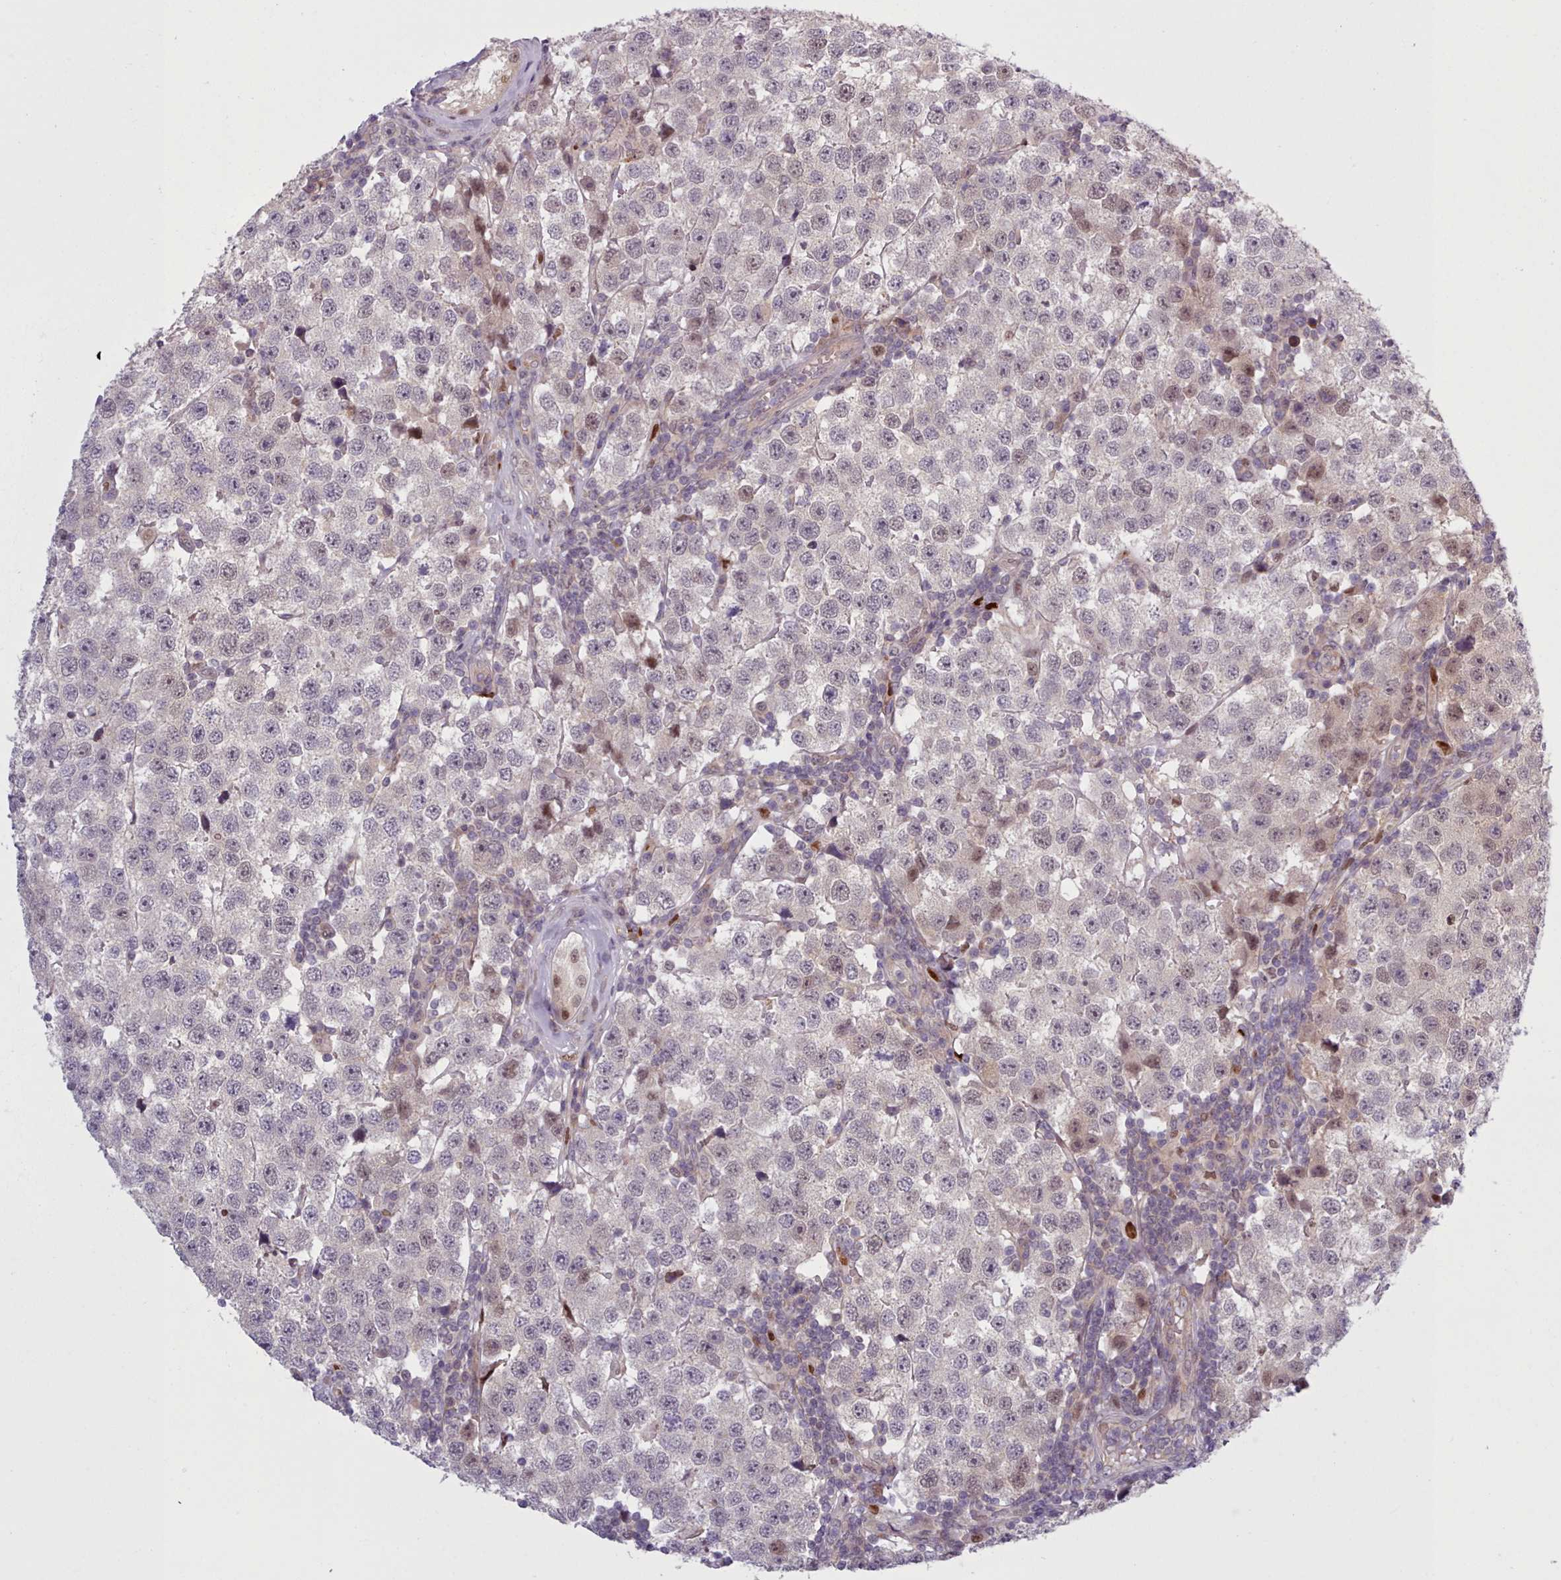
{"staining": {"intensity": "negative", "quantity": "none", "location": "none"}, "tissue": "testis cancer", "cell_type": "Tumor cells", "image_type": "cancer", "snomed": [{"axis": "morphology", "description": "Seminoma, NOS"}, {"axis": "topography", "description": "Testis"}], "caption": "Testis seminoma was stained to show a protein in brown. There is no significant positivity in tumor cells.", "gene": "KBTBD7", "patient": {"sex": "male", "age": 34}}